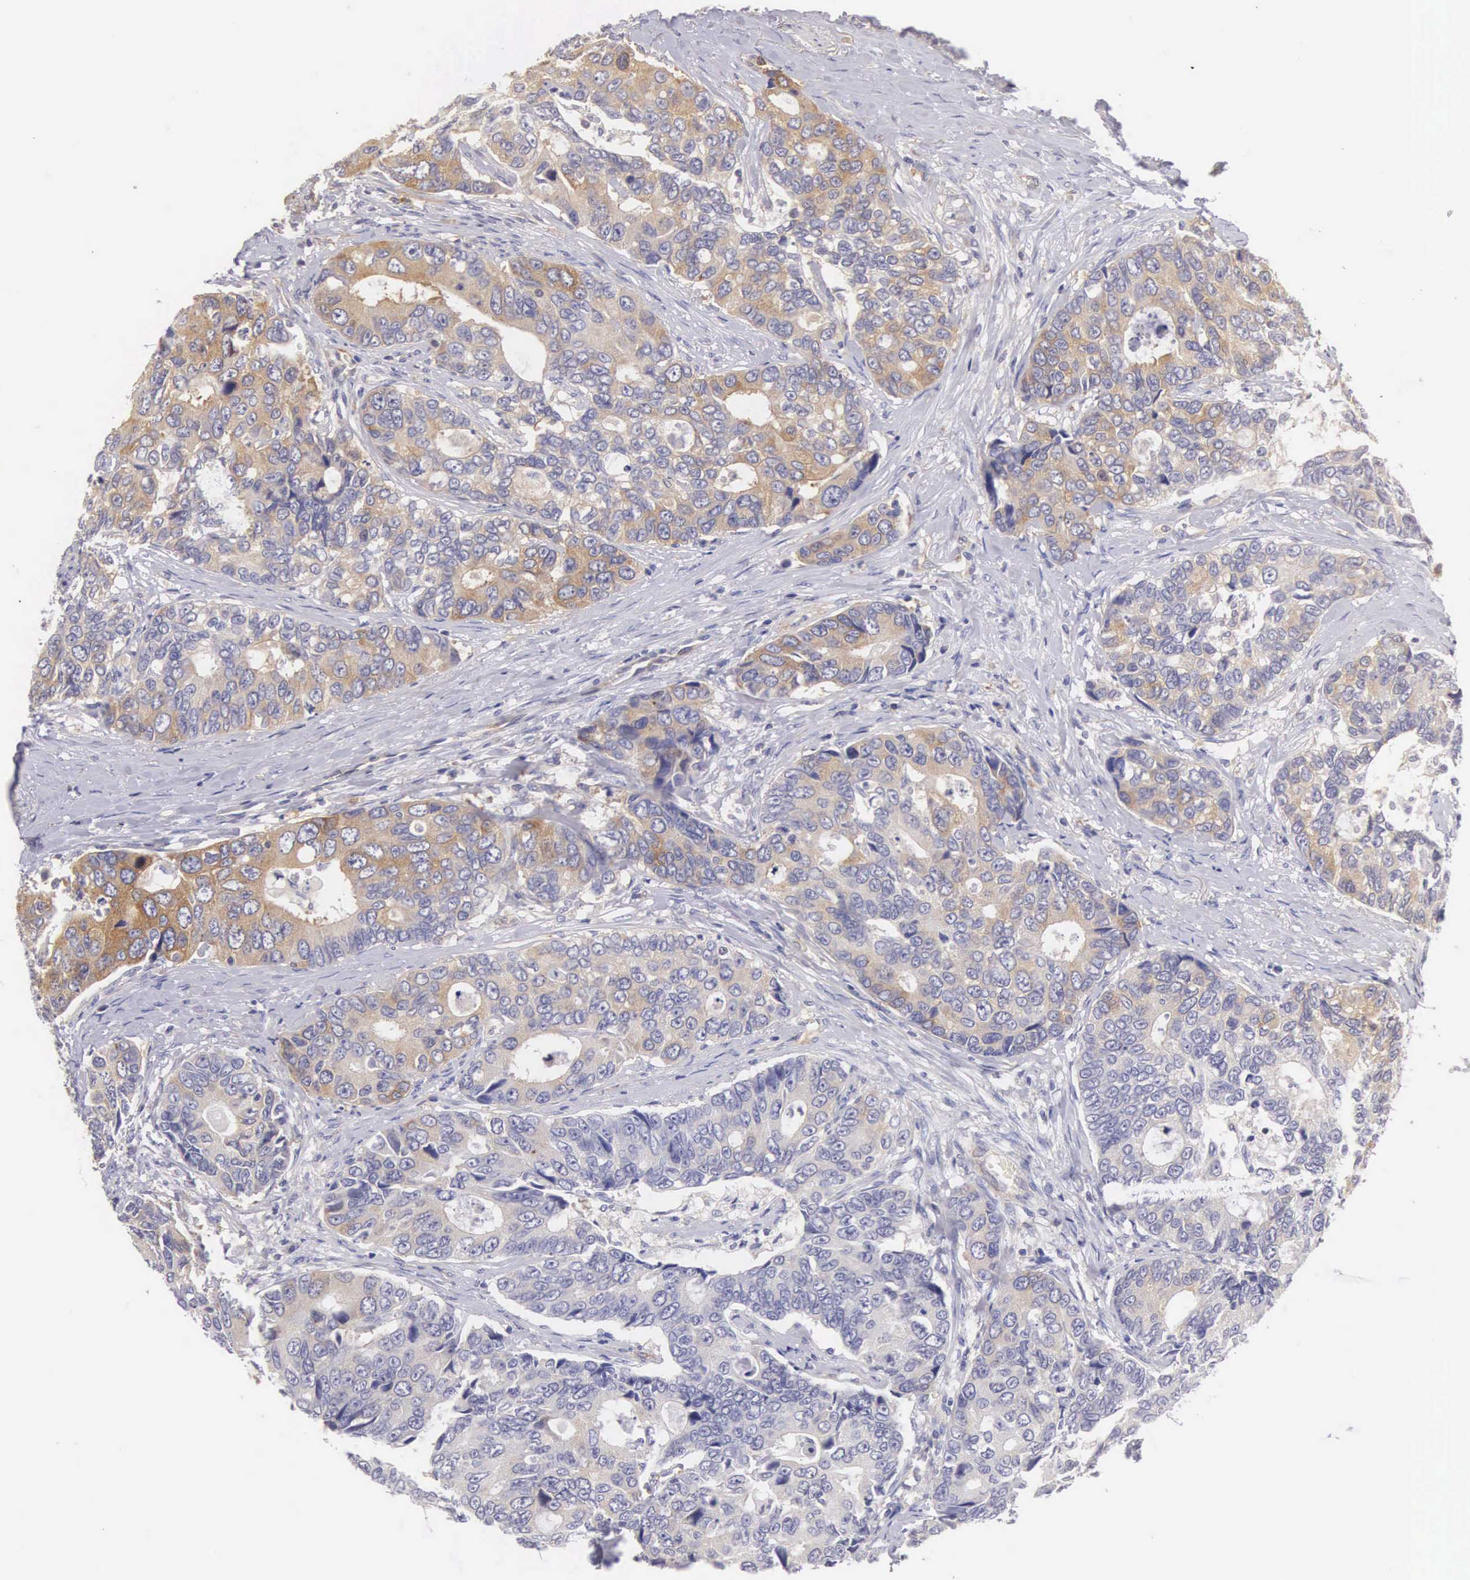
{"staining": {"intensity": "moderate", "quantity": "25%-75%", "location": "cytoplasmic/membranous"}, "tissue": "colorectal cancer", "cell_type": "Tumor cells", "image_type": "cancer", "snomed": [{"axis": "morphology", "description": "Adenocarcinoma, NOS"}, {"axis": "topography", "description": "Rectum"}], "caption": "Adenocarcinoma (colorectal) stained with a brown dye shows moderate cytoplasmic/membranous positive positivity in approximately 25%-75% of tumor cells.", "gene": "OSBPL3", "patient": {"sex": "female", "age": 67}}